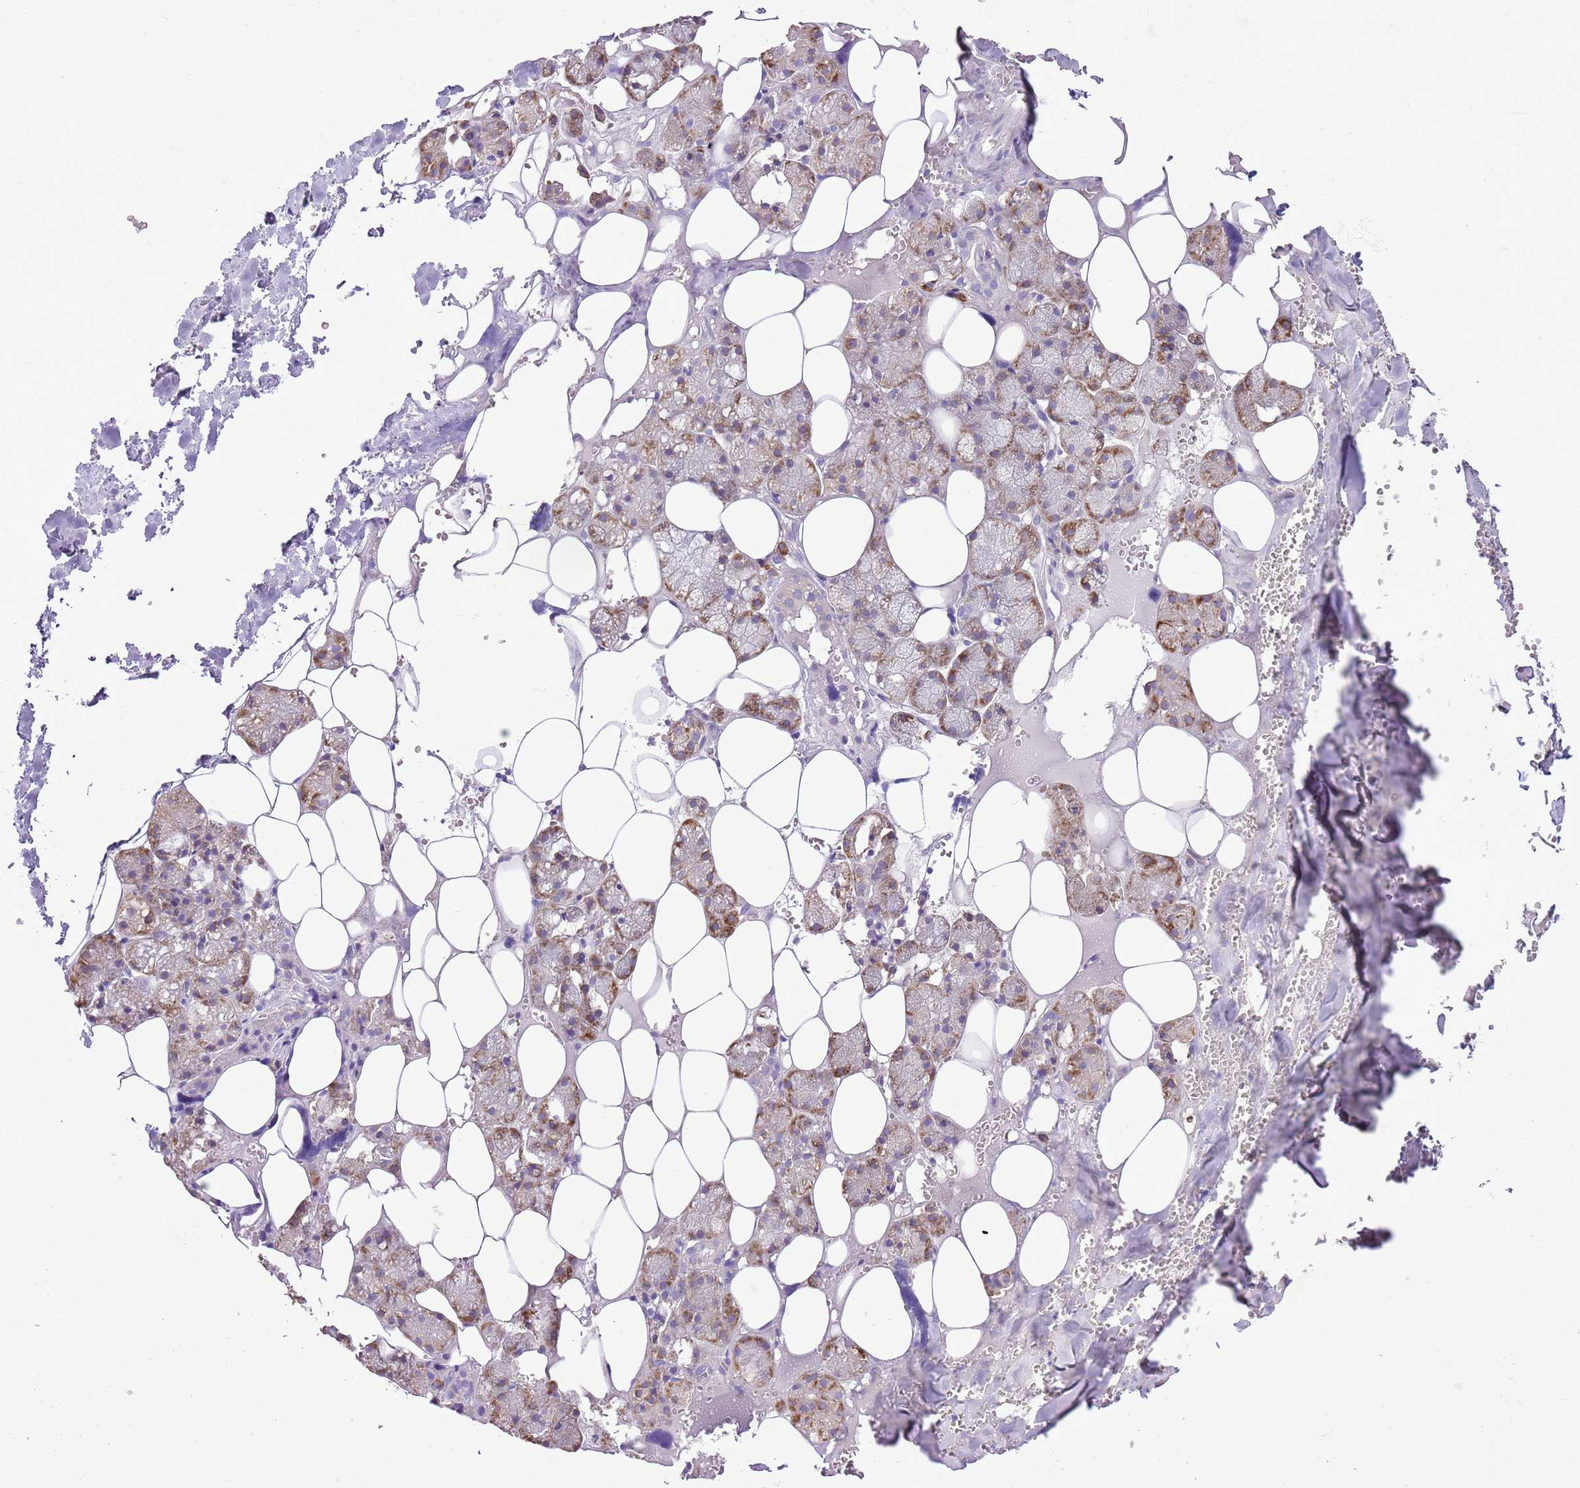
{"staining": {"intensity": "moderate", "quantity": "25%-75%", "location": "cytoplasmic/membranous"}, "tissue": "salivary gland", "cell_type": "Glandular cells", "image_type": "normal", "snomed": [{"axis": "morphology", "description": "Normal tissue, NOS"}, {"axis": "topography", "description": "Salivary gland"}], "caption": "Immunohistochemical staining of normal human salivary gland demonstrates 25%-75% levels of moderate cytoplasmic/membranous protein staining in about 25%-75% of glandular cells. (DAB (3,3'-diaminobenzidine) IHC with brightfield microscopy, high magnification).", "gene": "AAR2", "patient": {"sex": "male", "age": 62}}